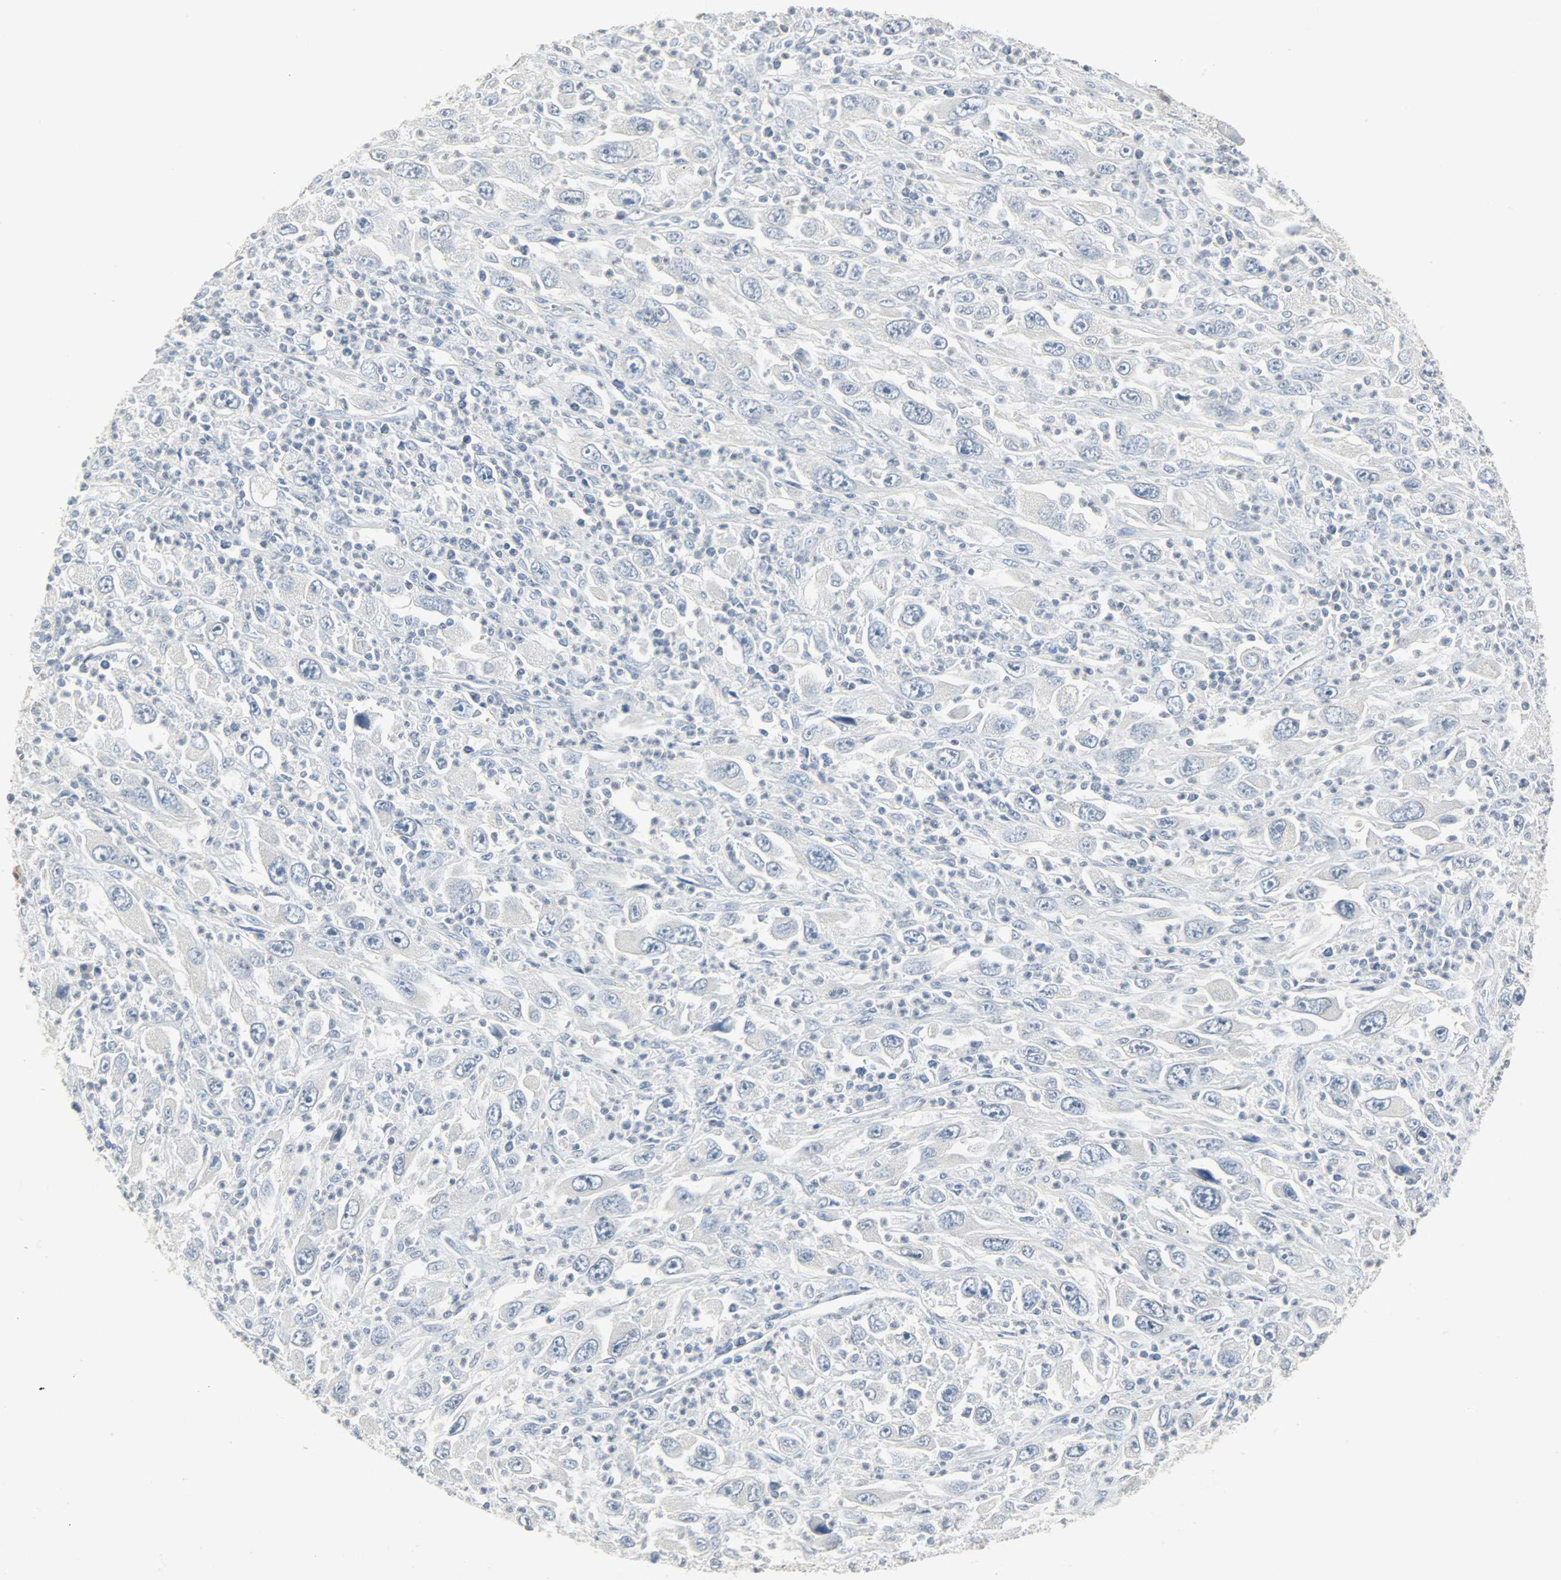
{"staining": {"intensity": "negative", "quantity": "none", "location": "none"}, "tissue": "melanoma", "cell_type": "Tumor cells", "image_type": "cancer", "snomed": [{"axis": "morphology", "description": "Malignant melanoma, Metastatic site"}, {"axis": "topography", "description": "Skin"}], "caption": "Immunohistochemistry (IHC) micrograph of neoplastic tissue: human malignant melanoma (metastatic site) stained with DAB (3,3'-diaminobenzidine) shows no significant protein expression in tumor cells. (Stains: DAB immunohistochemistry with hematoxylin counter stain, Microscopy: brightfield microscopy at high magnification).", "gene": "CAMK4", "patient": {"sex": "female", "age": 56}}